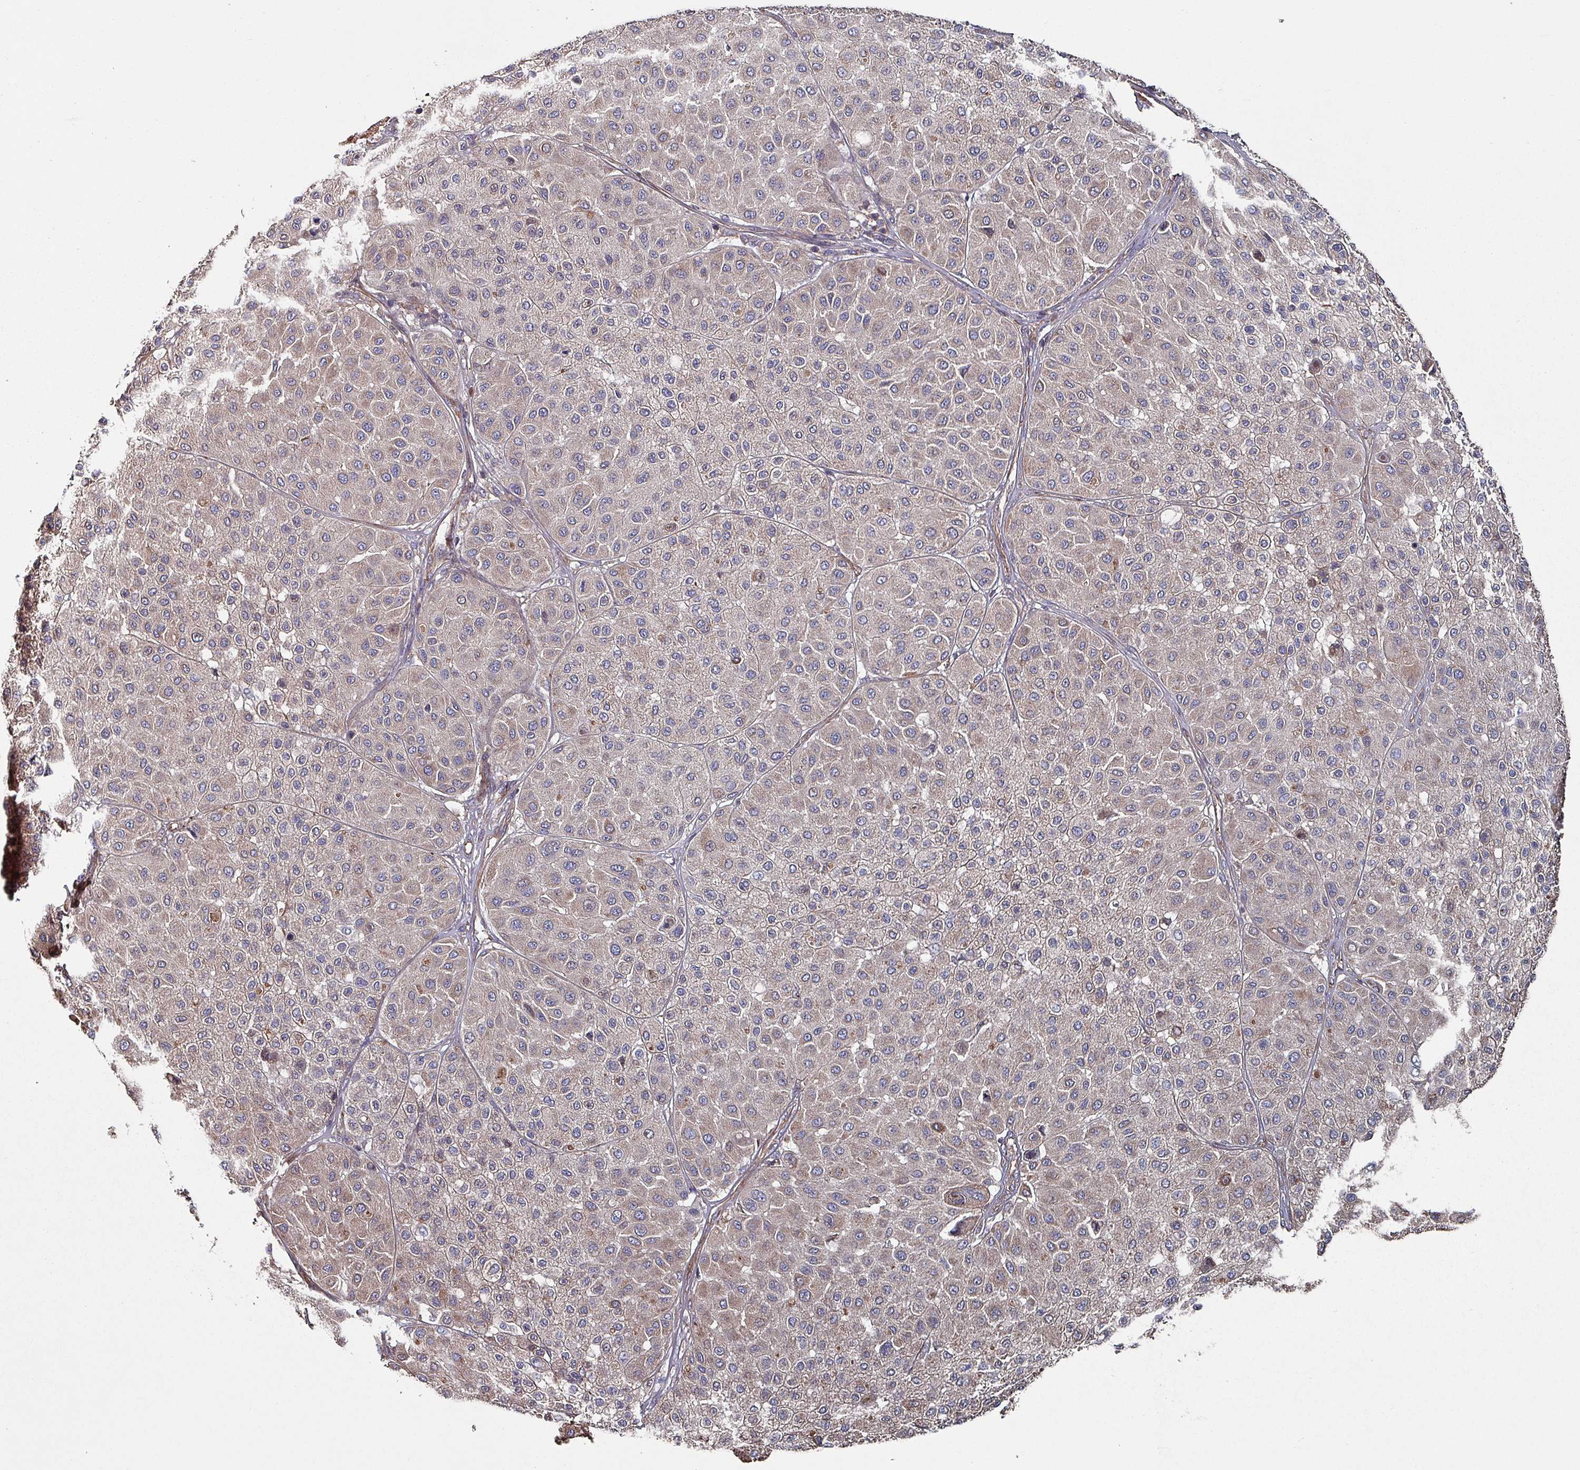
{"staining": {"intensity": "moderate", "quantity": "<25%", "location": "cytoplasmic/membranous"}, "tissue": "melanoma", "cell_type": "Tumor cells", "image_type": "cancer", "snomed": [{"axis": "morphology", "description": "Malignant melanoma, Metastatic site"}, {"axis": "topography", "description": "Smooth muscle"}], "caption": "Moderate cytoplasmic/membranous positivity for a protein is identified in approximately <25% of tumor cells of melanoma using immunohistochemistry (IHC).", "gene": "ANO10", "patient": {"sex": "male", "age": 41}}